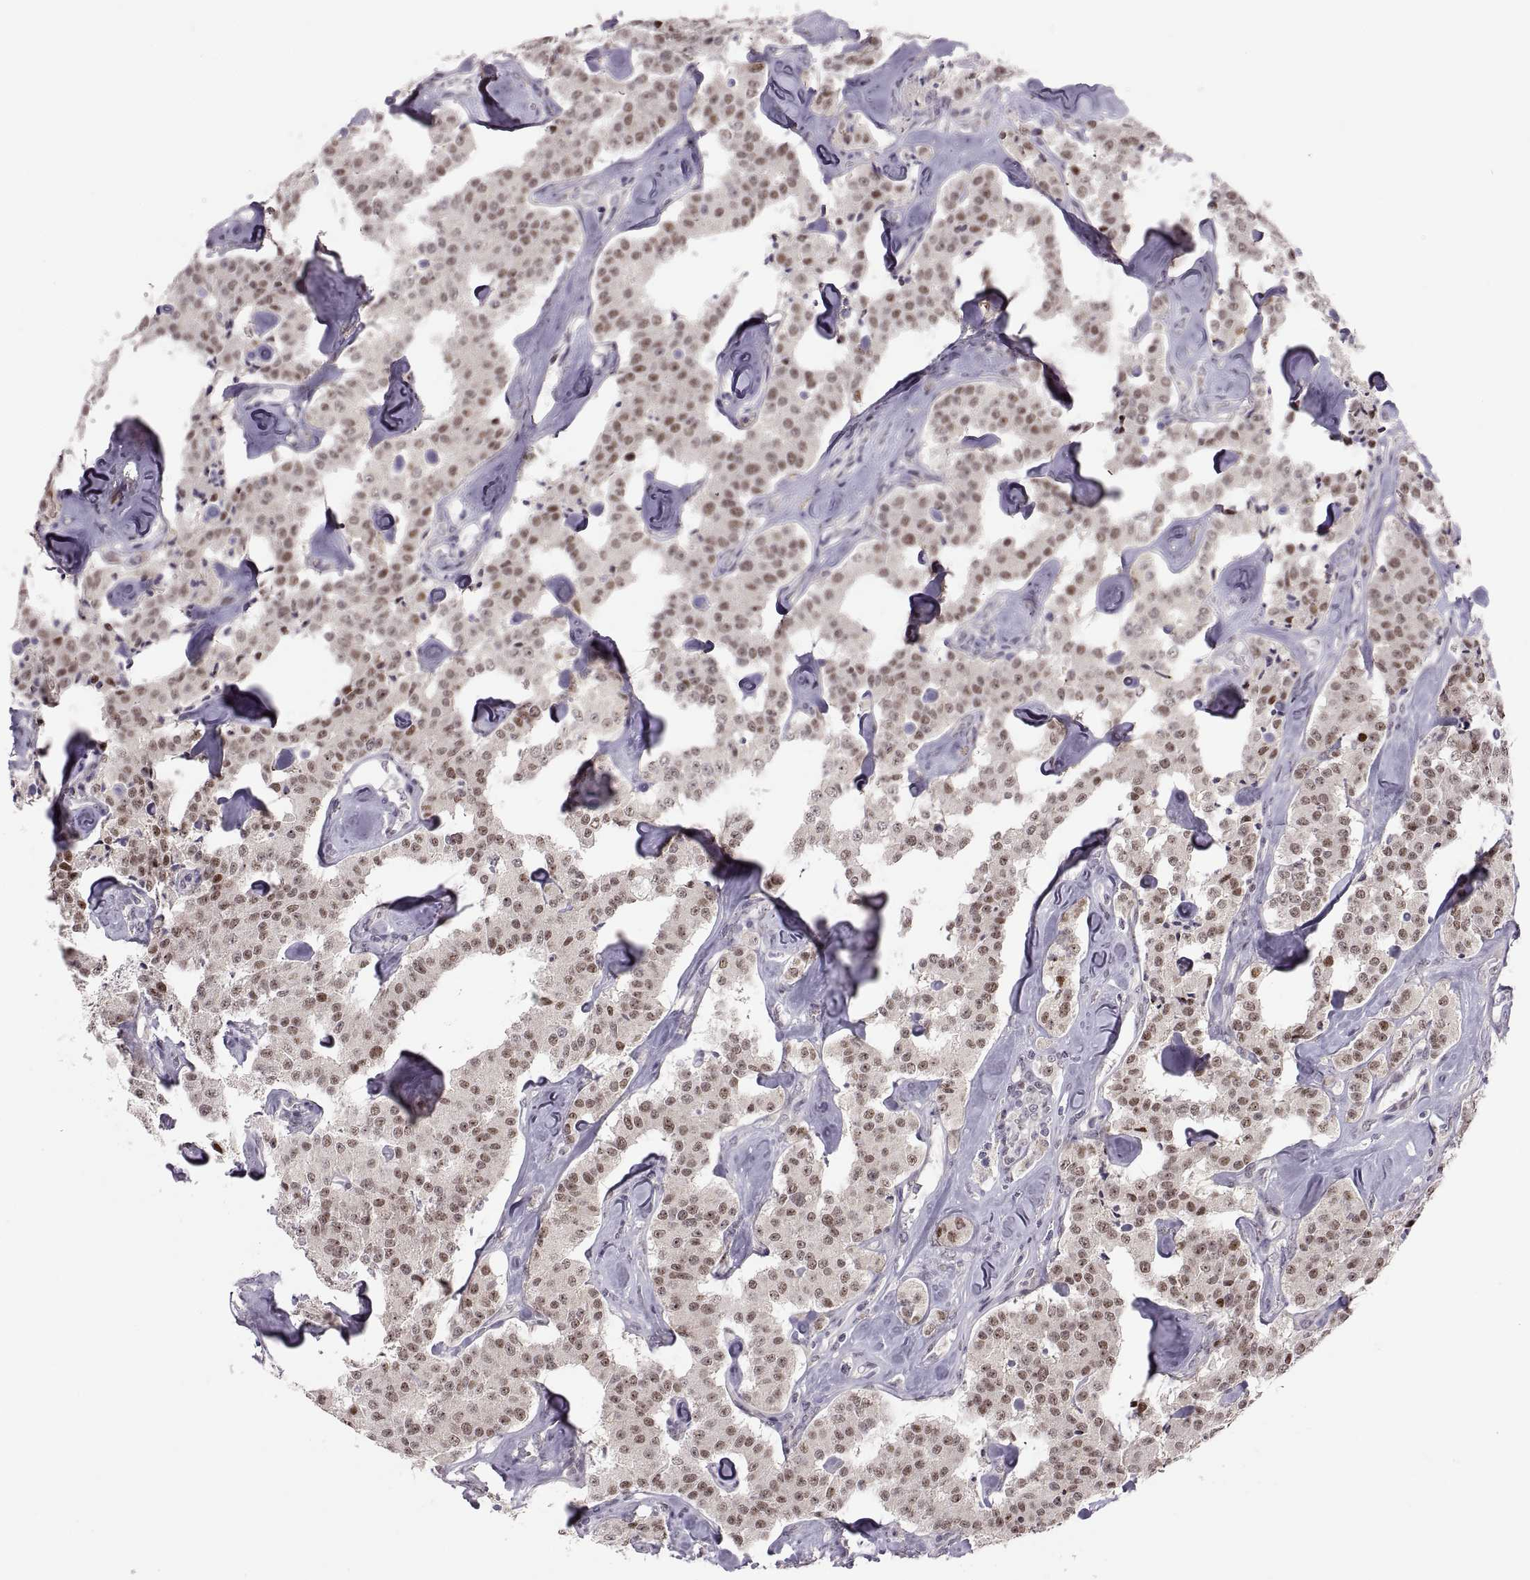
{"staining": {"intensity": "moderate", "quantity": "25%-75%", "location": "nuclear"}, "tissue": "carcinoid", "cell_type": "Tumor cells", "image_type": "cancer", "snomed": [{"axis": "morphology", "description": "Carcinoid, malignant, NOS"}, {"axis": "topography", "description": "Pancreas"}], "caption": "Malignant carcinoid tissue shows moderate nuclear positivity in about 25%-75% of tumor cells (DAB (3,3'-diaminobenzidine) = brown stain, brightfield microscopy at high magnification).", "gene": "SNAI1", "patient": {"sex": "male", "age": 41}}